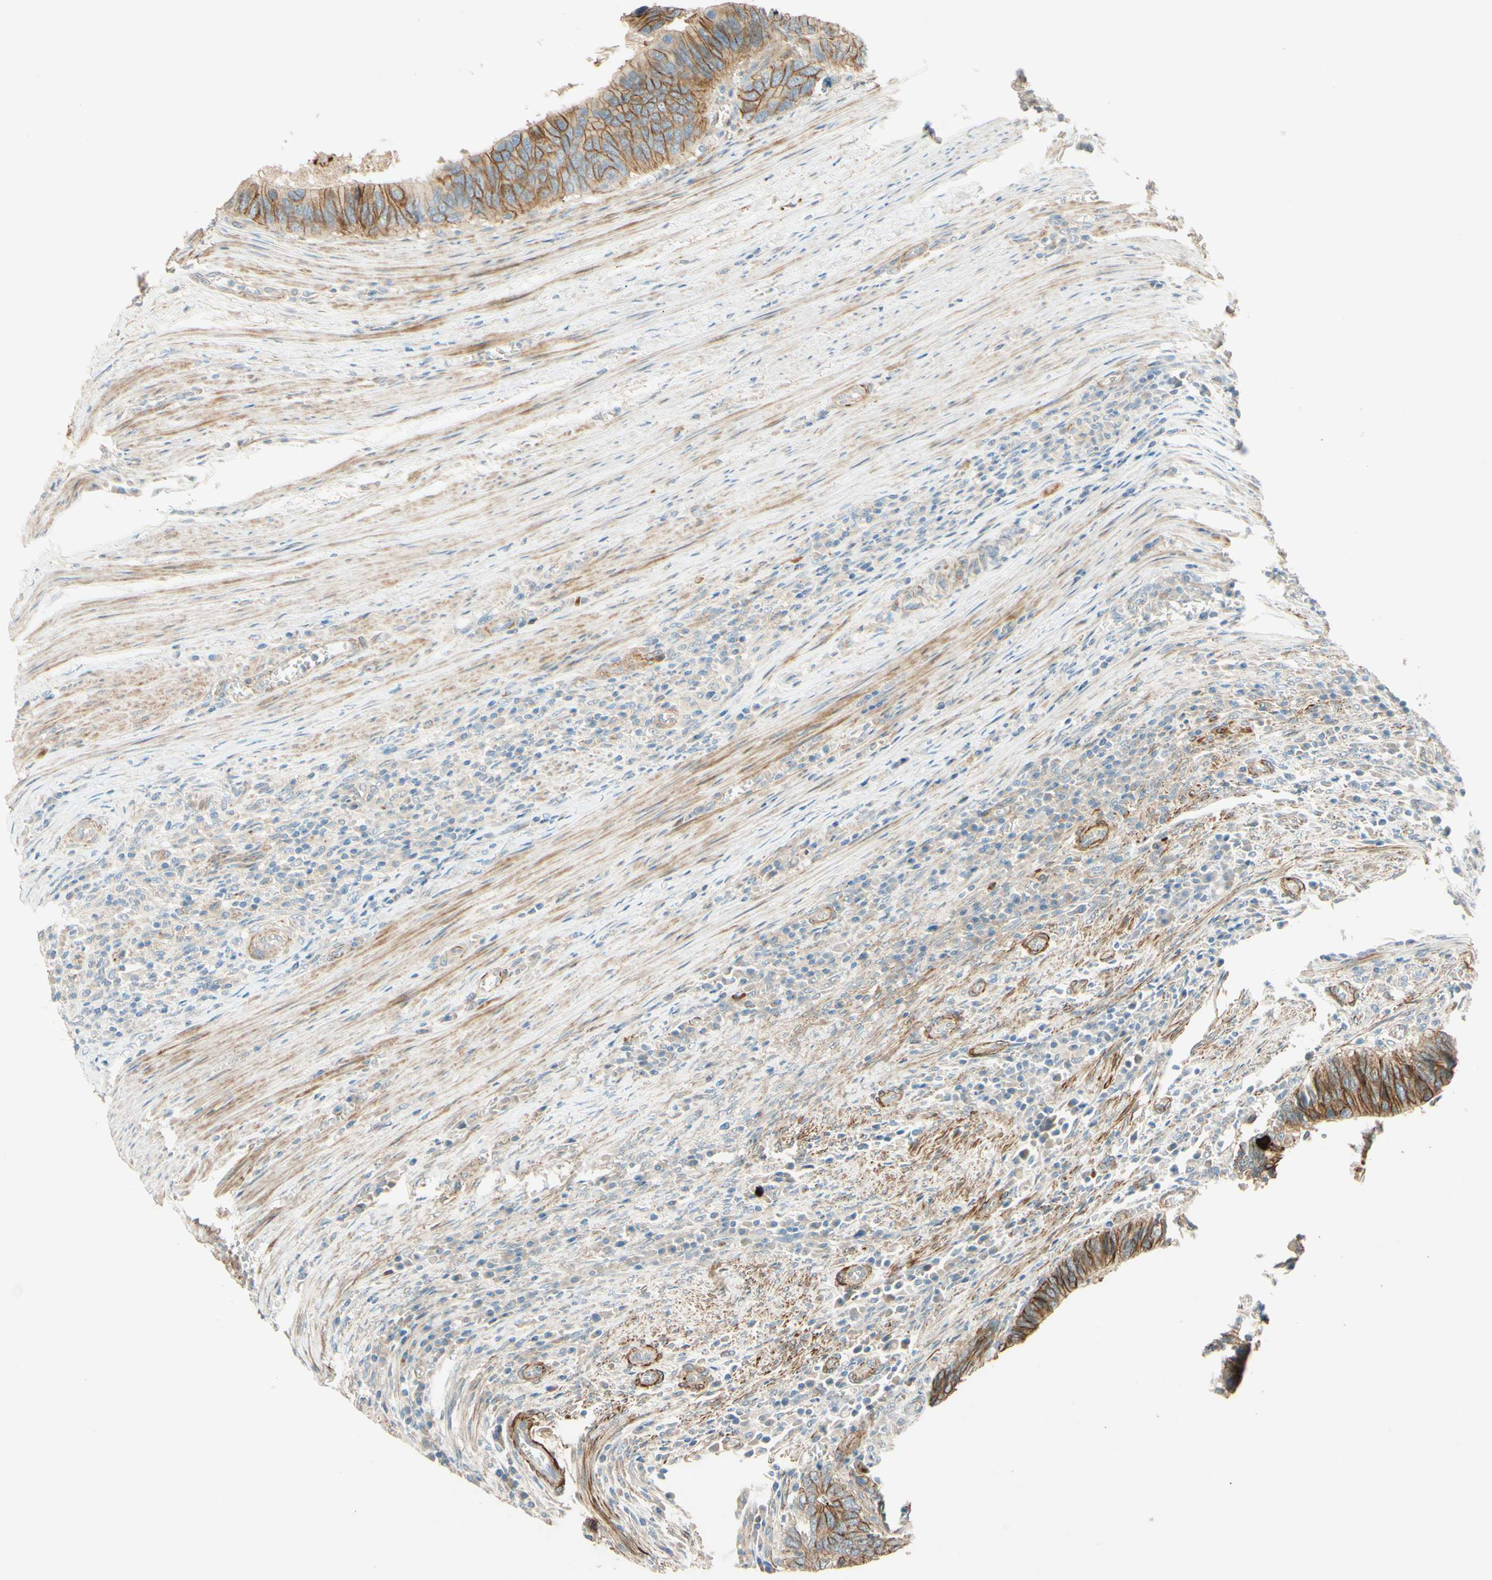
{"staining": {"intensity": "moderate", "quantity": ">75%", "location": "cytoplasmic/membranous"}, "tissue": "colorectal cancer", "cell_type": "Tumor cells", "image_type": "cancer", "snomed": [{"axis": "morphology", "description": "Adenocarcinoma, NOS"}, {"axis": "topography", "description": "Colon"}], "caption": "Protein expression analysis of human colorectal adenocarcinoma reveals moderate cytoplasmic/membranous staining in approximately >75% of tumor cells.", "gene": "ADAM17", "patient": {"sex": "male", "age": 72}}